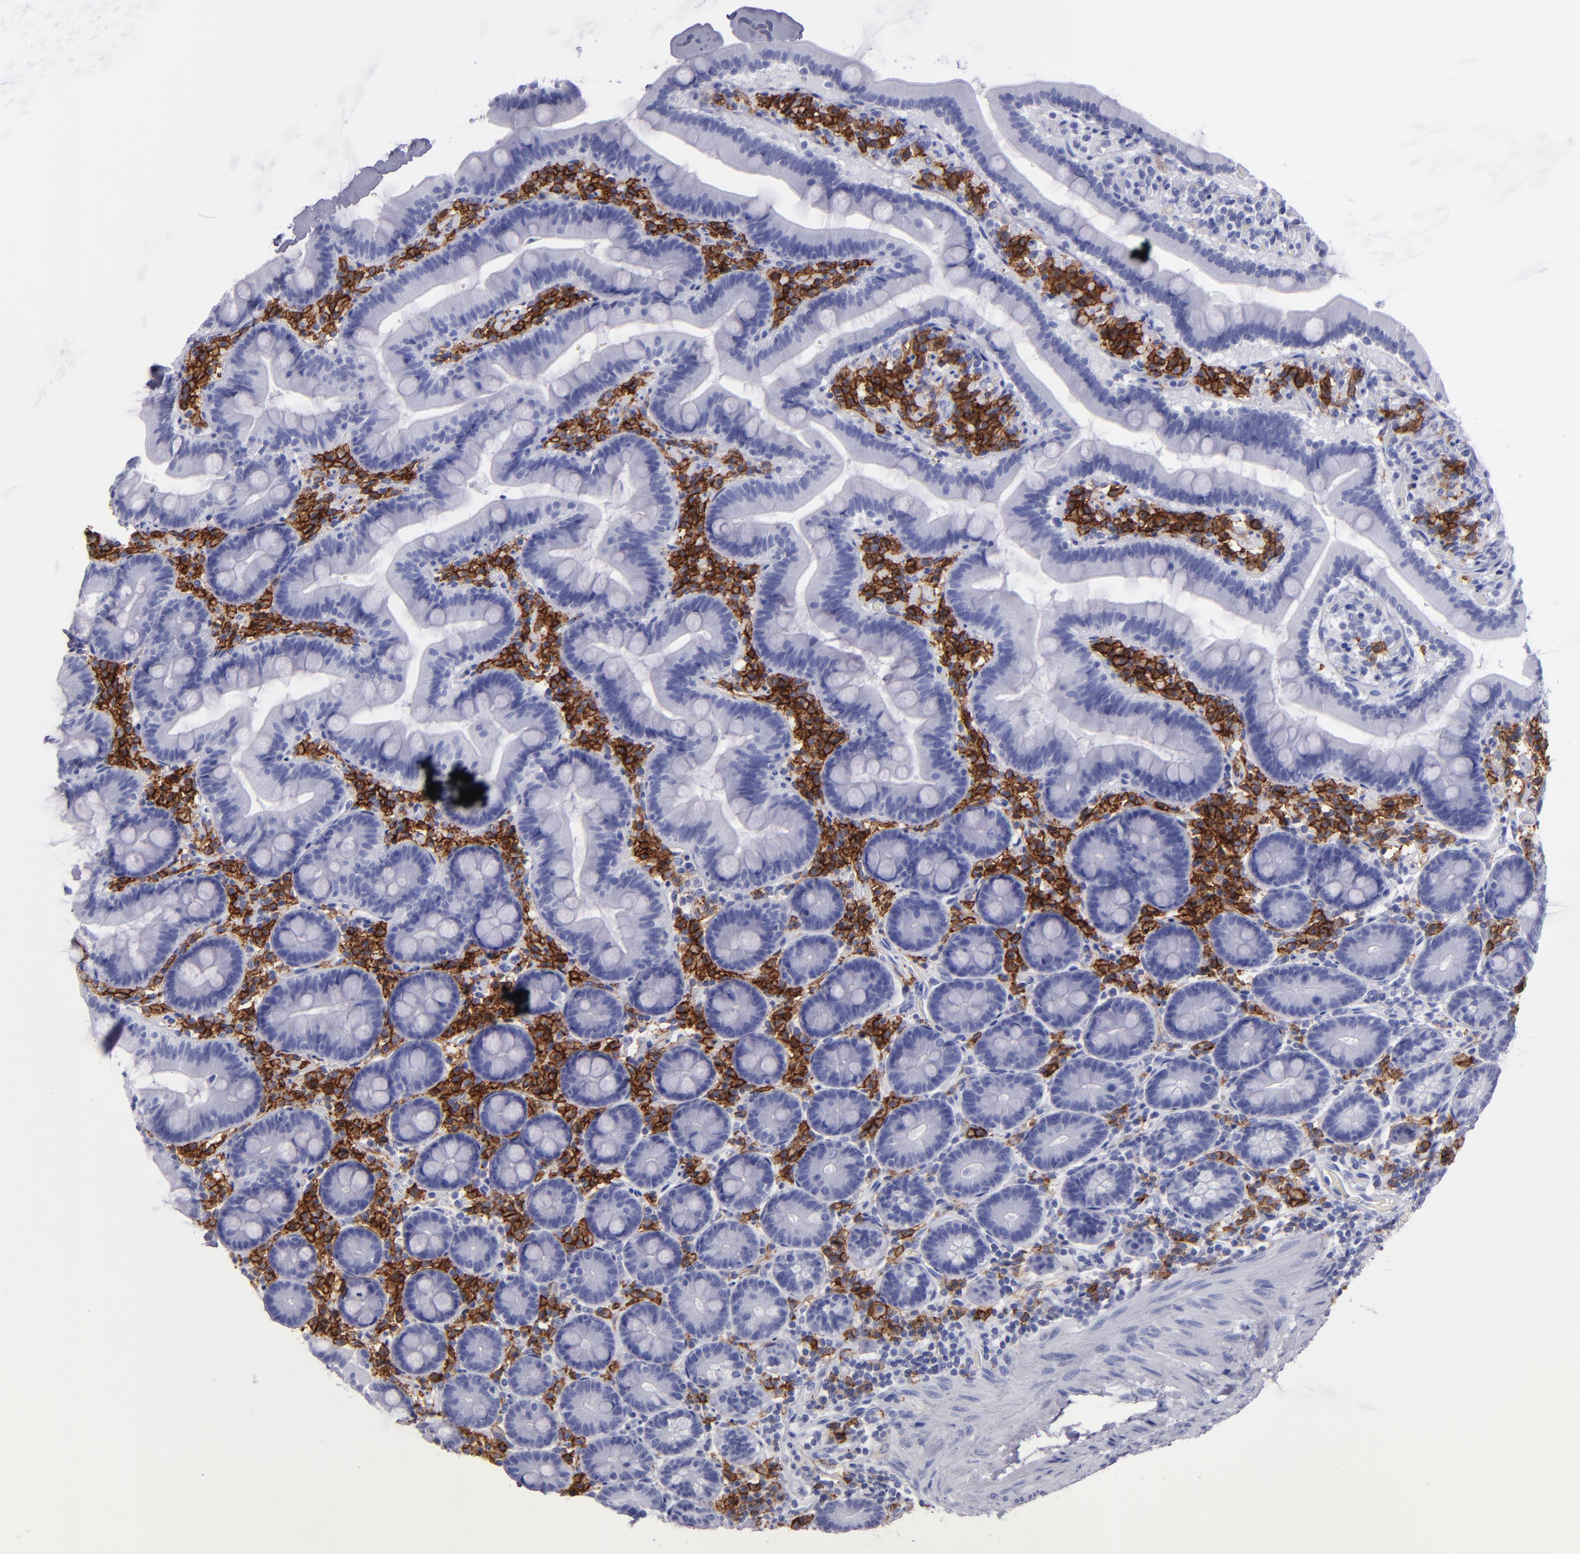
{"staining": {"intensity": "negative", "quantity": "none", "location": "none"}, "tissue": "duodenum", "cell_type": "Glandular cells", "image_type": "normal", "snomed": [{"axis": "morphology", "description": "Normal tissue, NOS"}, {"axis": "topography", "description": "Duodenum"}], "caption": "Glandular cells are negative for brown protein staining in unremarkable duodenum. The staining is performed using DAB (3,3'-diaminobenzidine) brown chromogen with nuclei counter-stained in using hematoxylin.", "gene": "CD38", "patient": {"sex": "male", "age": 66}}